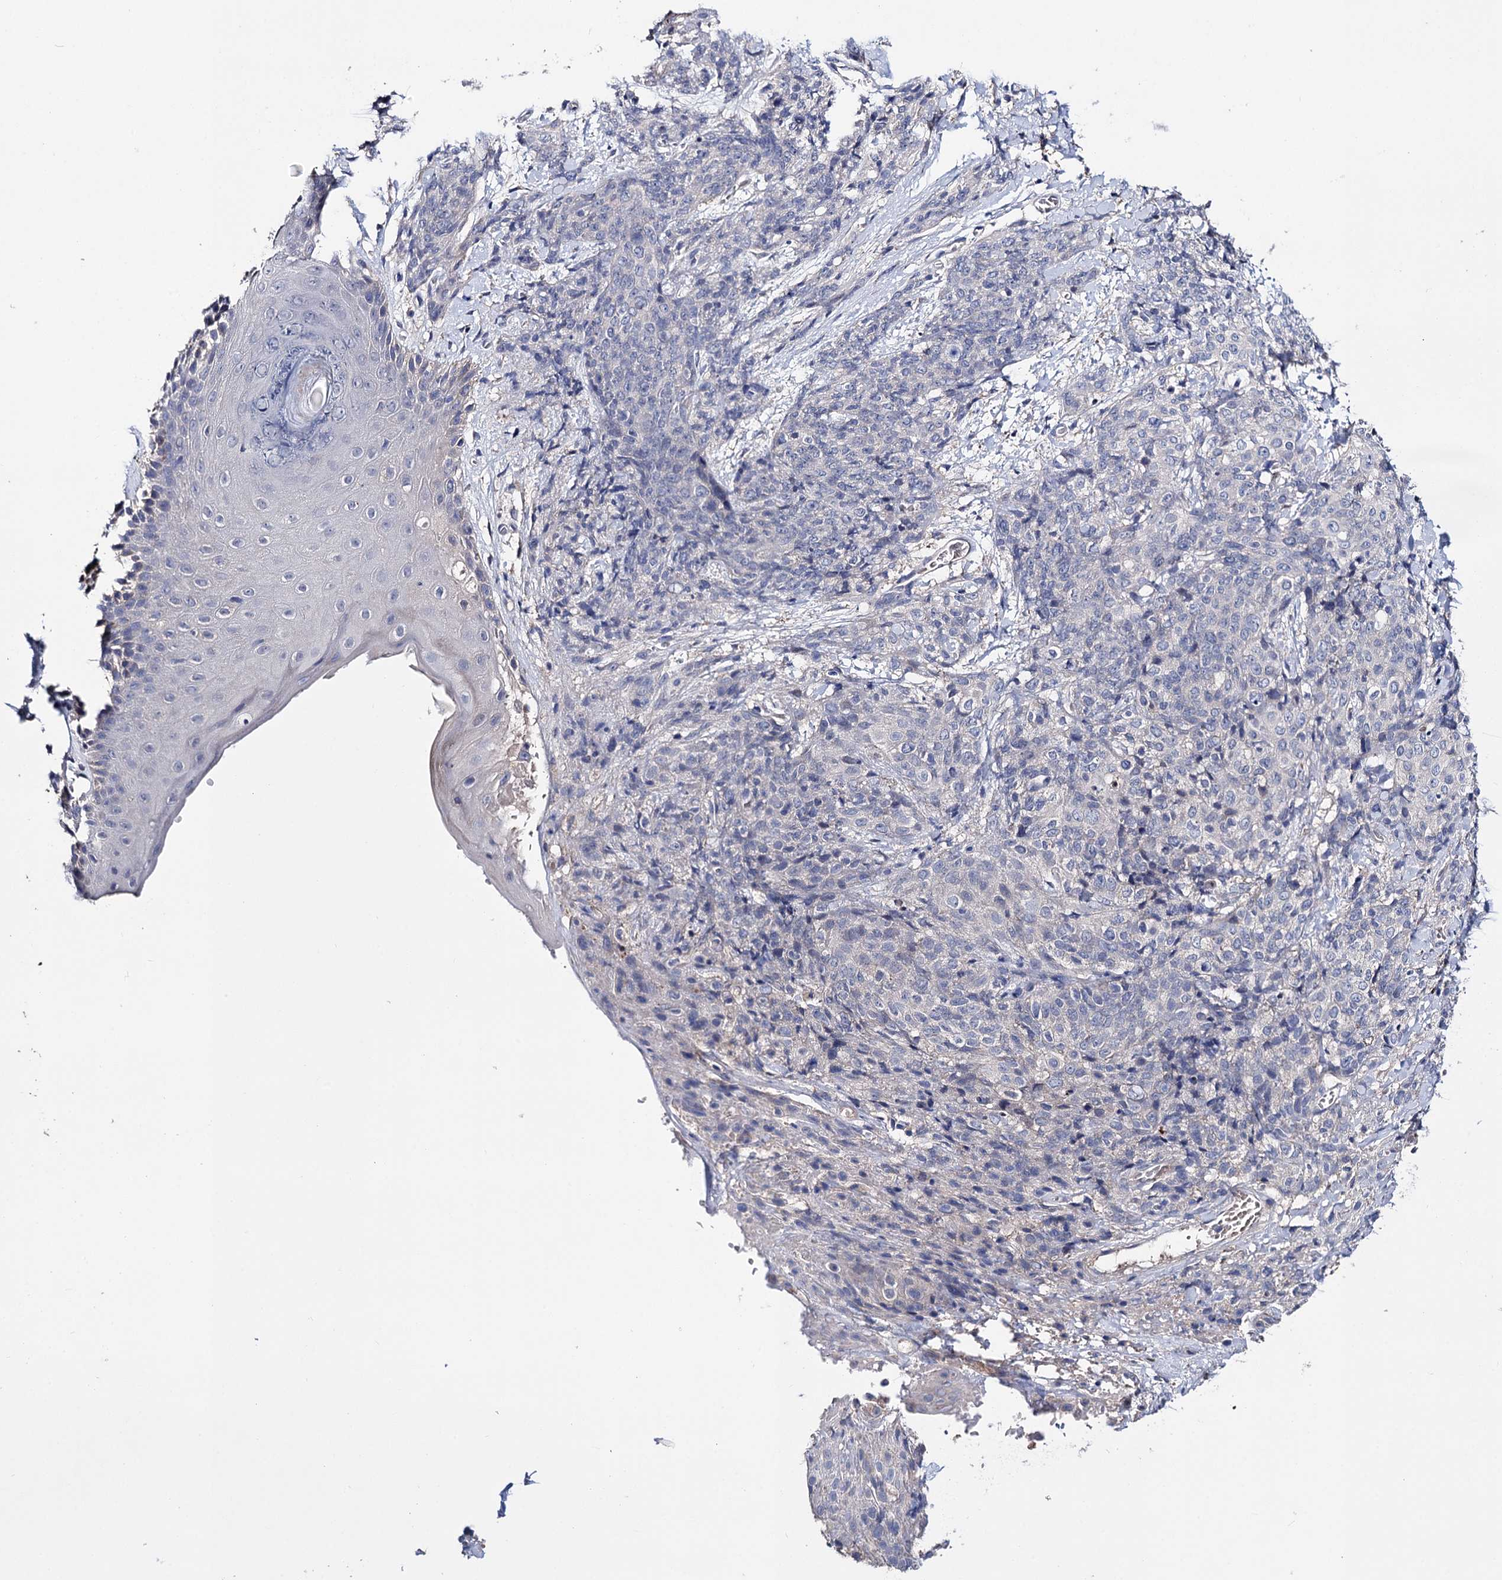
{"staining": {"intensity": "negative", "quantity": "none", "location": "none"}, "tissue": "skin cancer", "cell_type": "Tumor cells", "image_type": "cancer", "snomed": [{"axis": "morphology", "description": "Squamous cell carcinoma, NOS"}, {"axis": "topography", "description": "Skin"}, {"axis": "topography", "description": "Vulva"}], "caption": "Immunohistochemistry image of neoplastic tissue: human skin cancer stained with DAB (3,3'-diaminobenzidine) displays no significant protein expression in tumor cells.", "gene": "PPP1R32", "patient": {"sex": "female", "age": 85}}